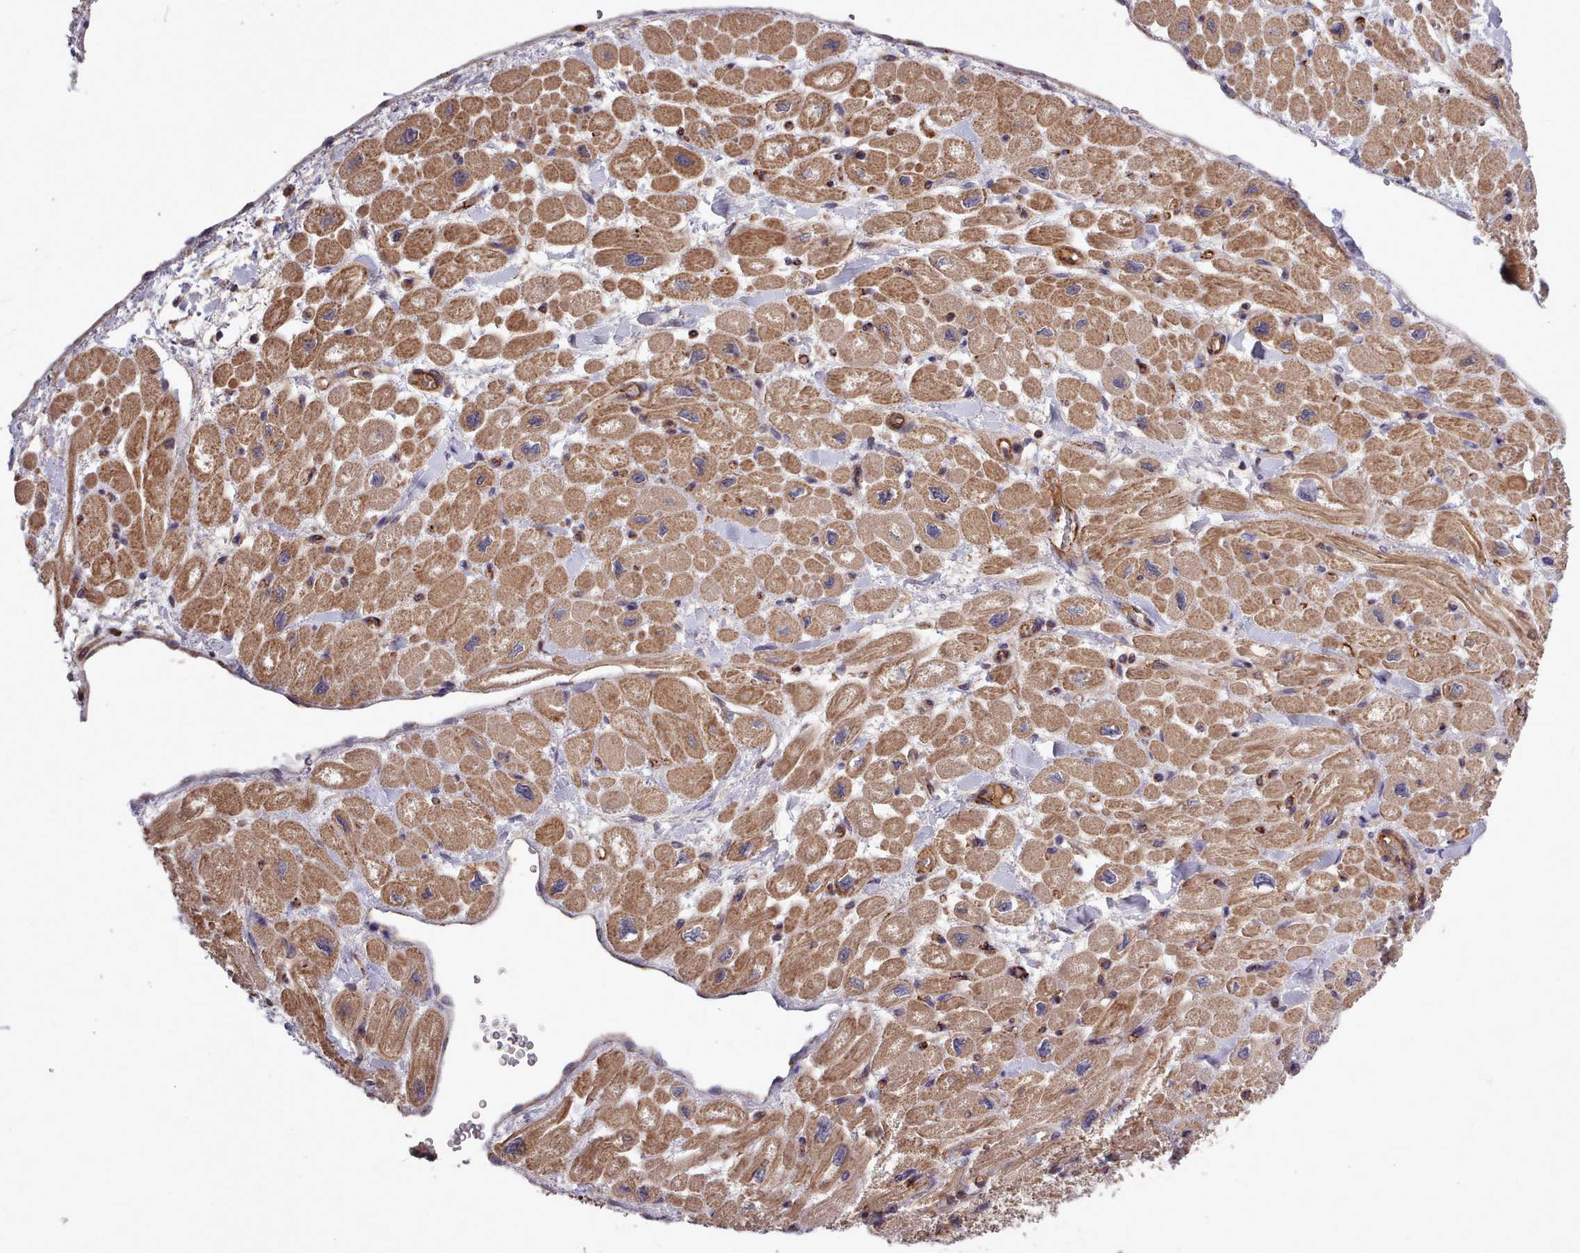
{"staining": {"intensity": "moderate", "quantity": ">75%", "location": "cytoplasmic/membranous"}, "tissue": "heart muscle", "cell_type": "Cardiomyocytes", "image_type": "normal", "snomed": [{"axis": "morphology", "description": "Normal tissue, NOS"}, {"axis": "topography", "description": "Heart"}], "caption": "Immunohistochemical staining of unremarkable heart muscle reveals medium levels of moderate cytoplasmic/membranous positivity in approximately >75% of cardiomyocytes.", "gene": "STUB1", "patient": {"sex": "male", "age": 65}}